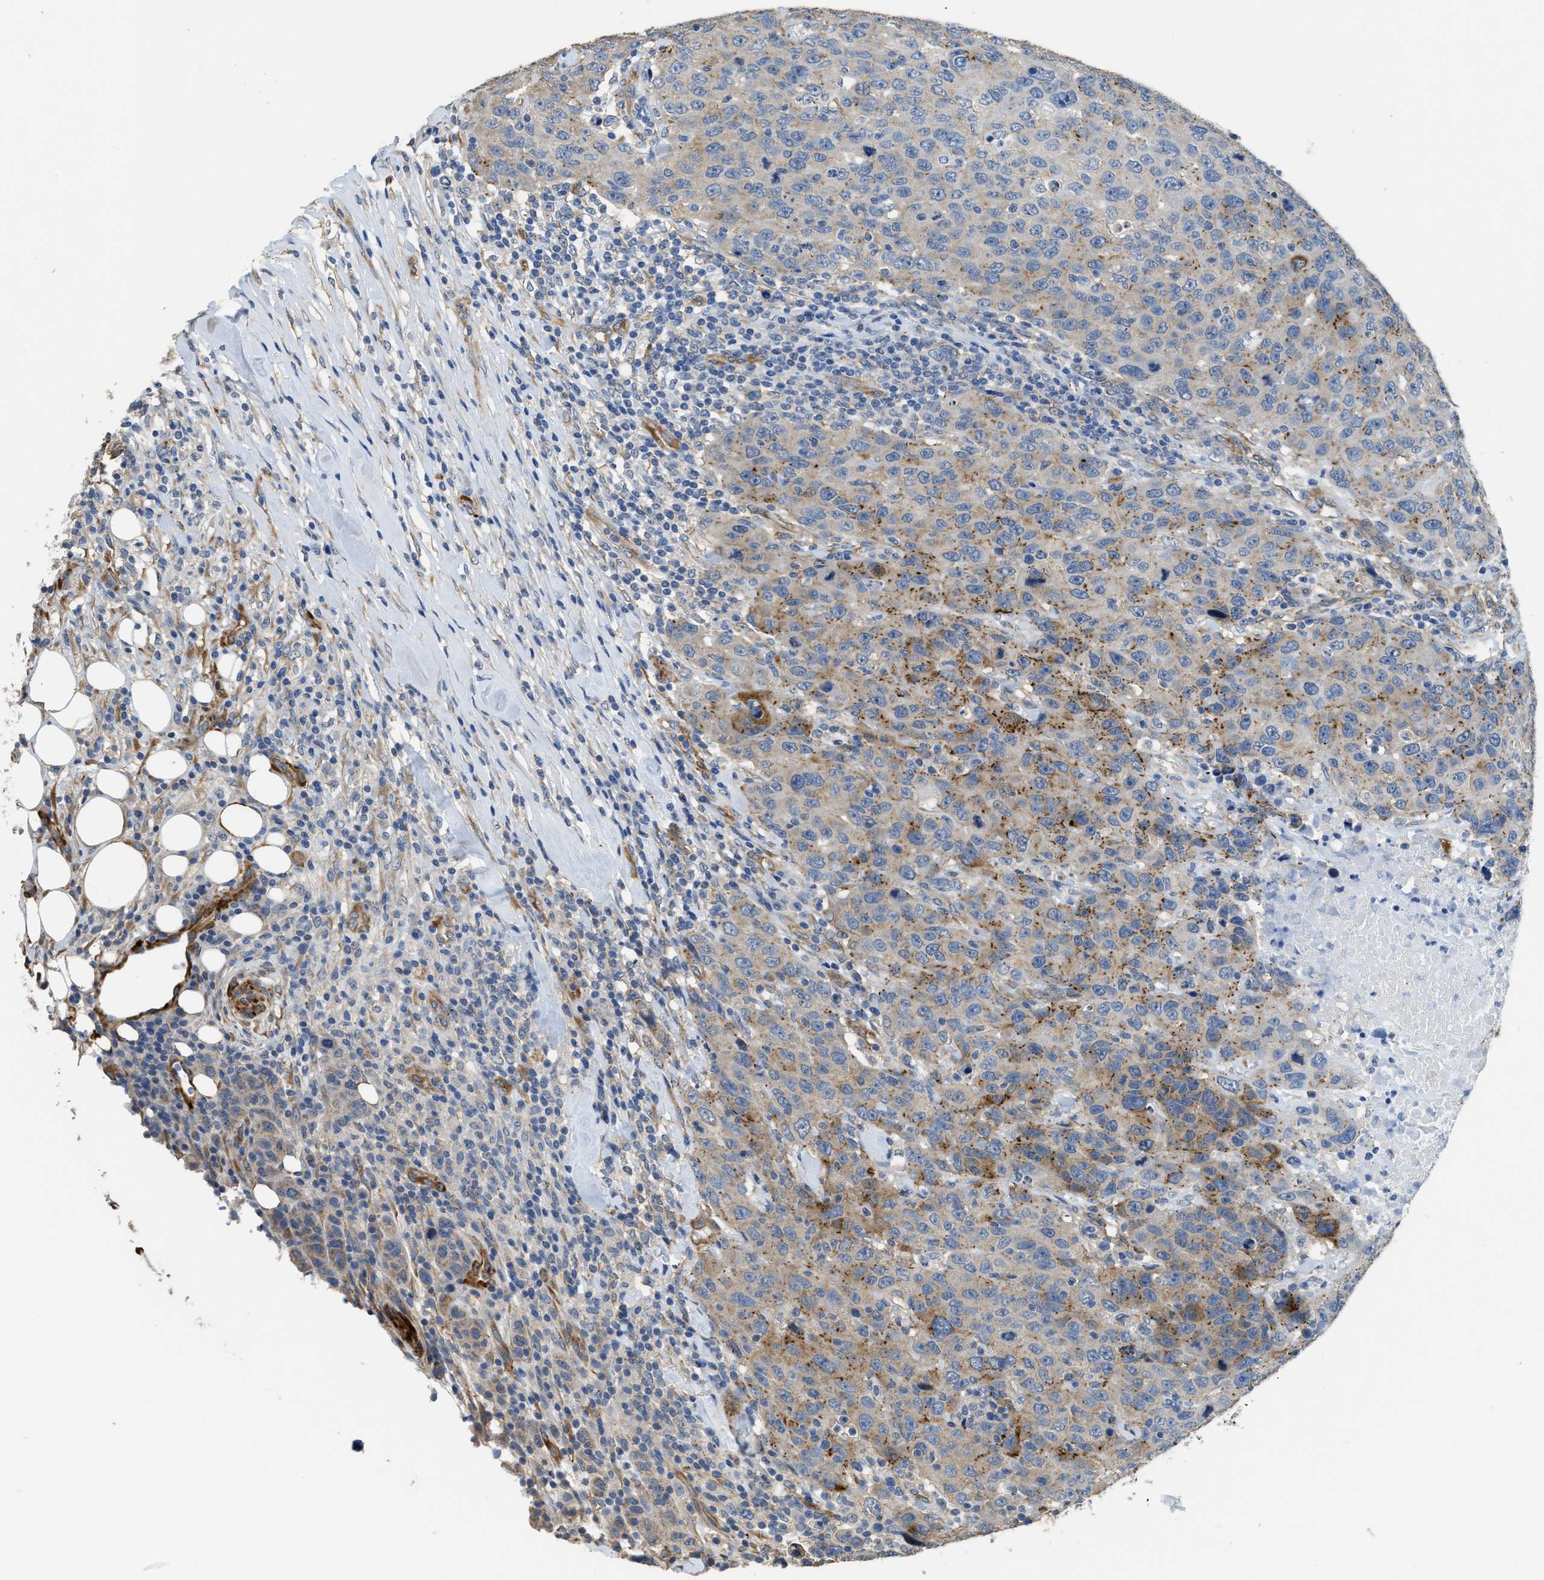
{"staining": {"intensity": "moderate", "quantity": "25%-75%", "location": "cytoplasmic/membranous"}, "tissue": "breast cancer", "cell_type": "Tumor cells", "image_type": "cancer", "snomed": [{"axis": "morphology", "description": "Duct carcinoma"}, {"axis": "topography", "description": "Breast"}], "caption": "Tumor cells display moderate cytoplasmic/membranous staining in approximately 25%-75% of cells in breast cancer (intraductal carcinoma).", "gene": "ZSWIM5", "patient": {"sex": "female", "age": 37}}